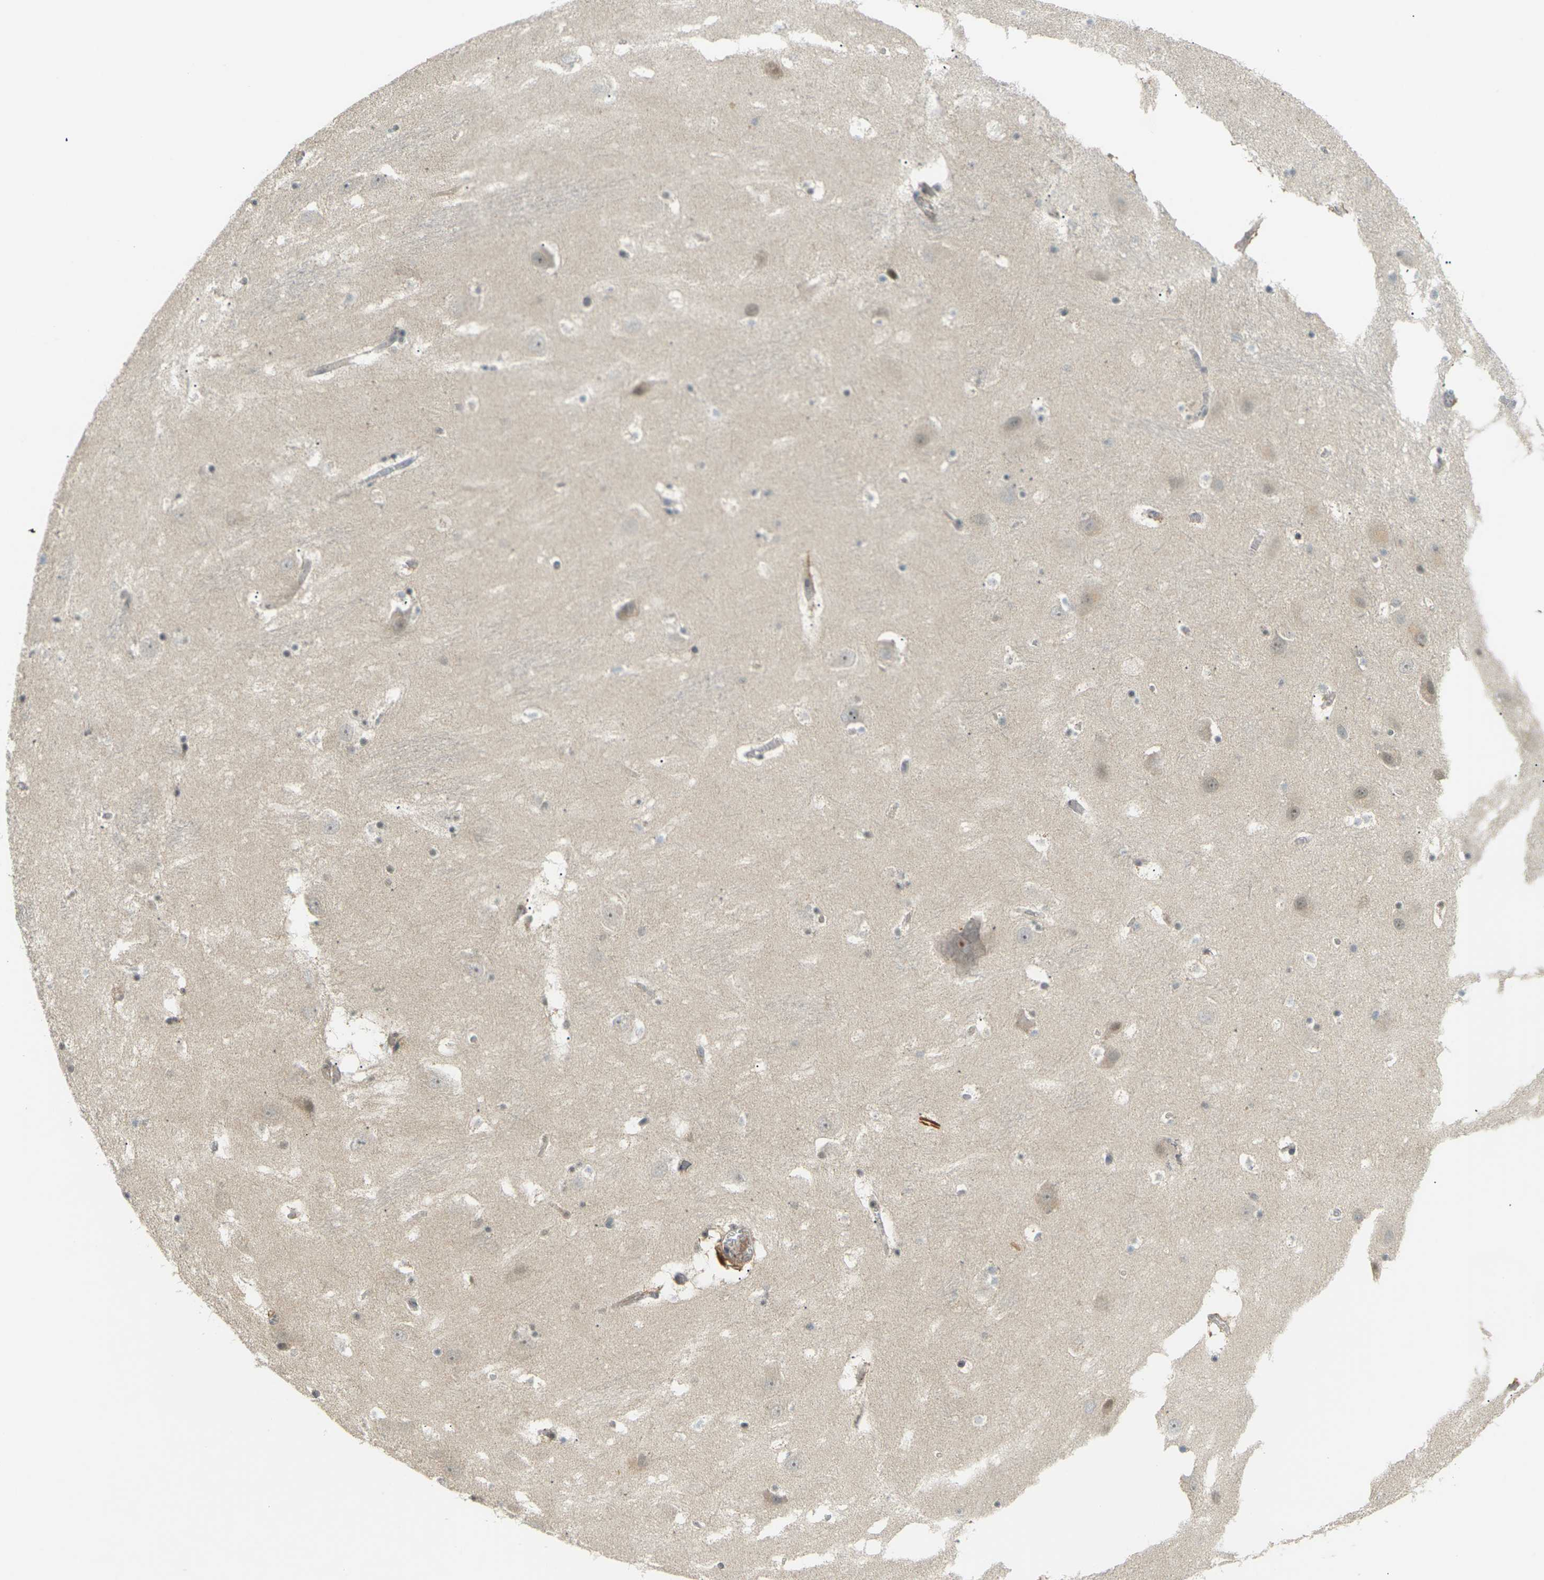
{"staining": {"intensity": "negative", "quantity": "none", "location": "none"}, "tissue": "hippocampus", "cell_type": "Glial cells", "image_type": "normal", "snomed": [{"axis": "morphology", "description": "Normal tissue, NOS"}, {"axis": "topography", "description": "Hippocampus"}], "caption": "This image is of normal hippocampus stained with immunohistochemistry to label a protein in brown with the nuclei are counter-stained blue. There is no staining in glial cells.", "gene": "SOCS6", "patient": {"sex": "male", "age": 45}}